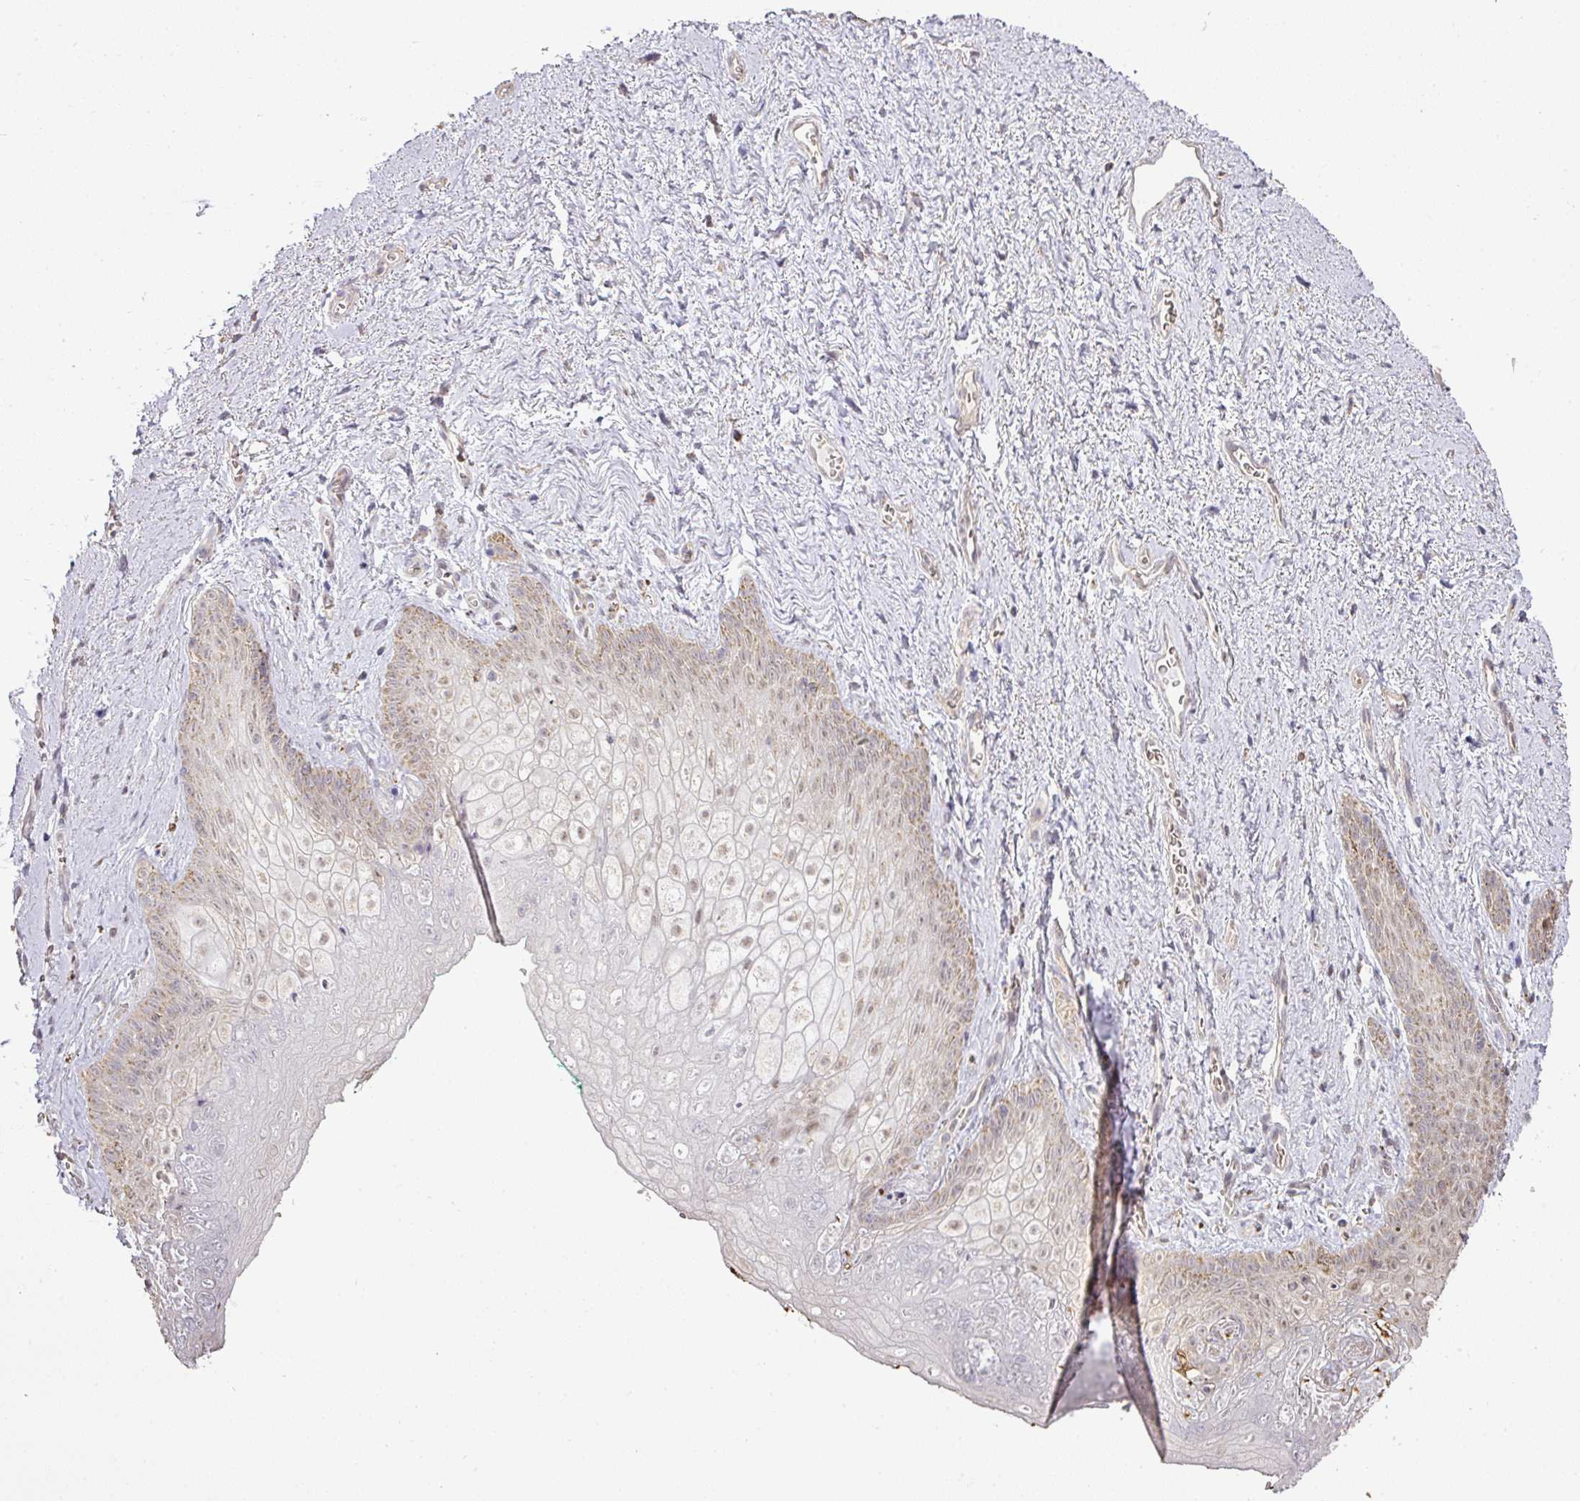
{"staining": {"intensity": "weak", "quantity": "25%-75%", "location": "cytoplasmic/membranous,nuclear"}, "tissue": "vagina", "cell_type": "Squamous epithelial cells", "image_type": "normal", "snomed": [{"axis": "morphology", "description": "Normal tissue, NOS"}, {"axis": "topography", "description": "Vulva"}, {"axis": "topography", "description": "Vagina"}, {"axis": "topography", "description": "Peripheral nerve tissue"}], "caption": "Protein expression analysis of unremarkable vagina shows weak cytoplasmic/membranous,nuclear positivity in about 25%-75% of squamous epithelial cells. (brown staining indicates protein expression, while blue staining denotes nuclei).", "gene": "MYOM2", "patient": {"sex": "female", "age": 66}}